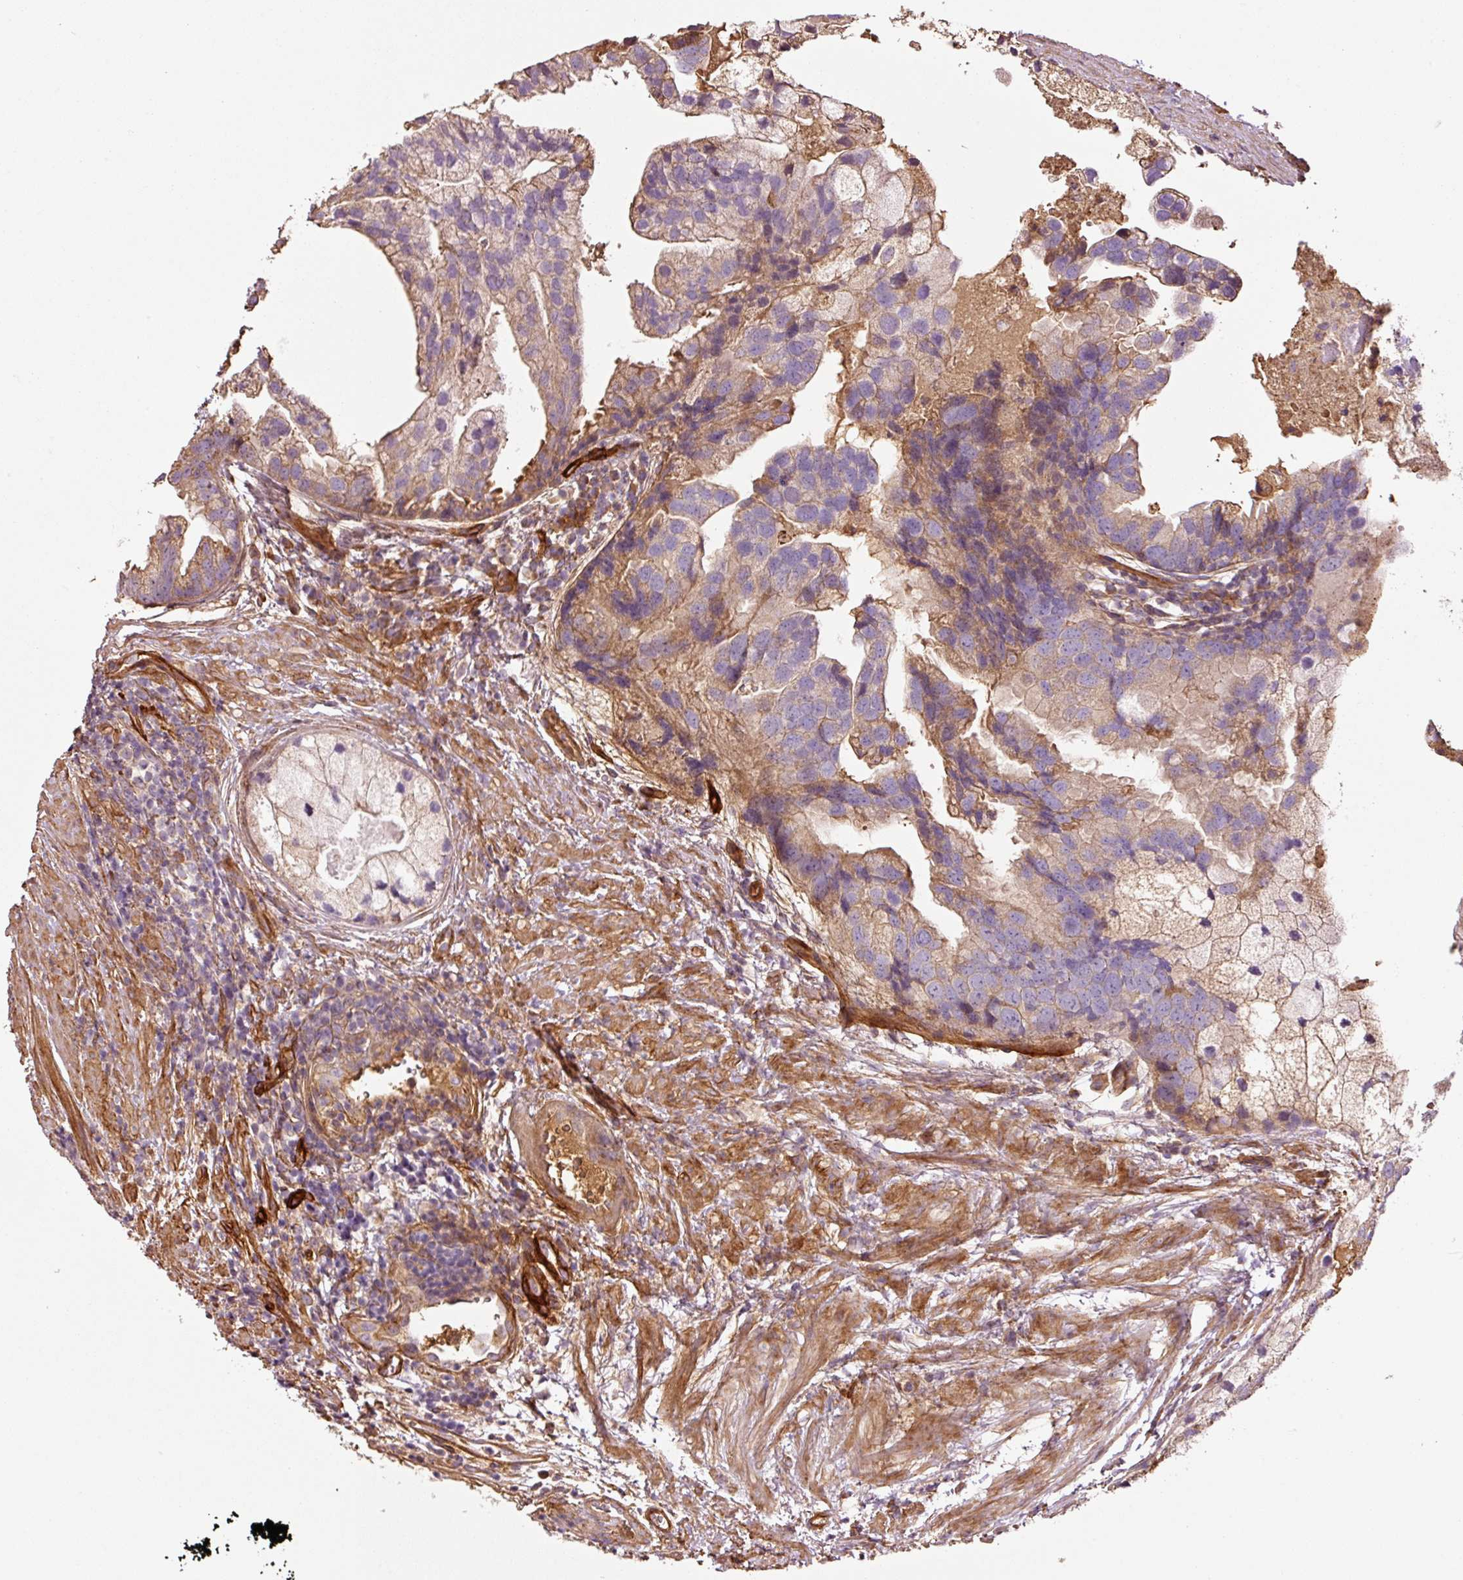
{"staining": {"intensity": "weak", "quantity": "25%-75%", "location": "cytoplasmic/membranous"}, "tissue": "prostate cancer", "cell_type": "Tumor cells", "image_type": "cancer", "snomed": [{"axis": "morphology", "description": "Adenocarcinoma, High grade"}, {"axis": "topography", "description": "Prostate"}], "caption": "Immunohistochemistry photomicrograph of neoplastic tissue: human high-grade adenocarcinoma (prostate) stained using immunohistochemistry displays low levels of weak protein expression localized specifically in the cytoplasmic/membranous of tumor cells, appearing as a cytoplasmic/membranous brown color.", "gene": "NID2", "patient": {"sex": "male", "age": 62}}